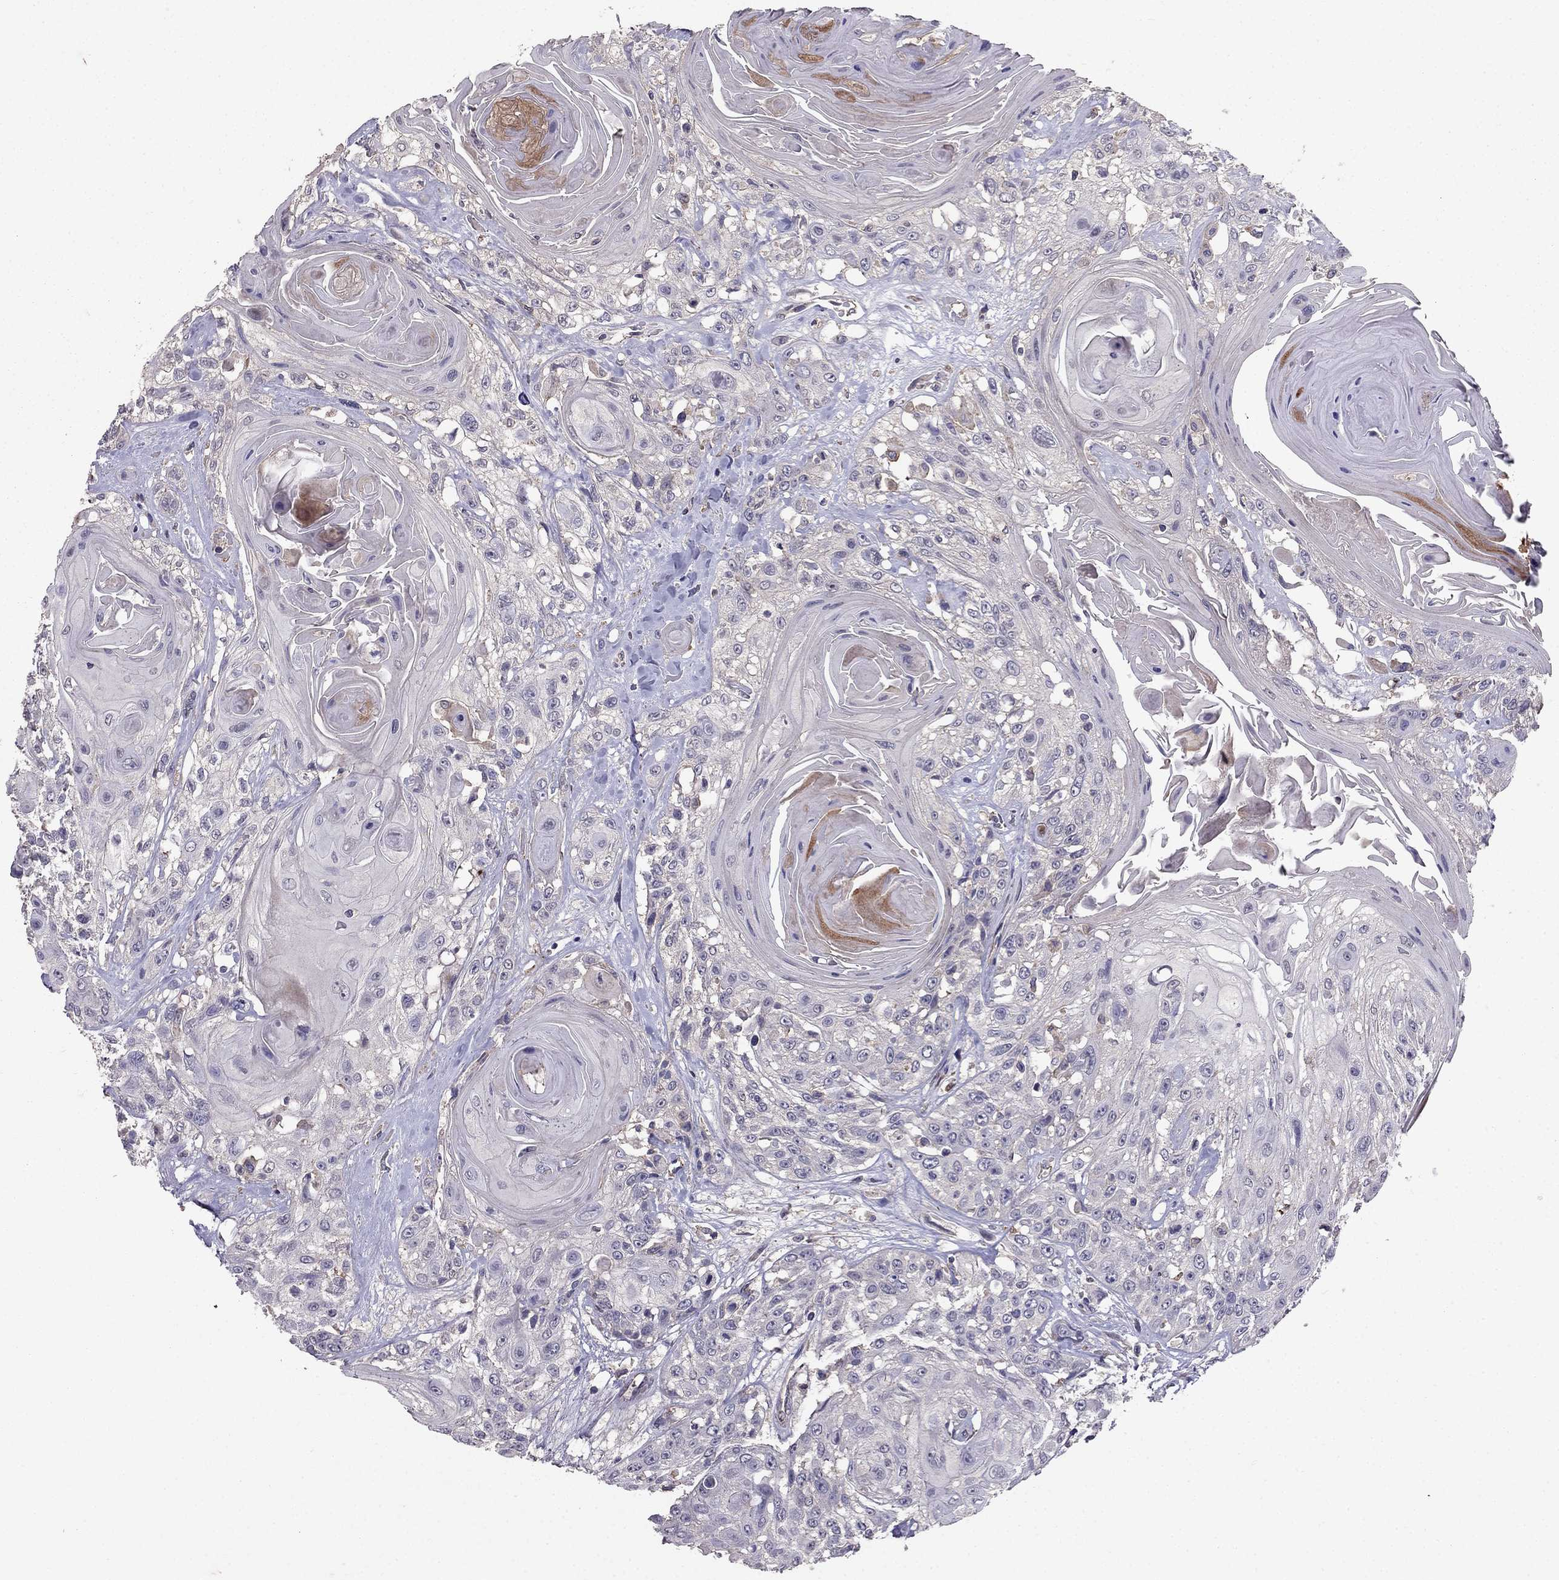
{"staining": {"intensity": "negative", "quantity": "none", "location": "none"}, "tissue": "head and neck cancer", "cell_type": "Tumor cells", "image_type": "cancer", "snomed": [{"axis": "morphology", "description": "Squamous cell carcinoma, NOS"}, {"axis": "topography", "description": "Head-Neck"}], "caption": "An image of human head and neck cancer is negative for staining in tumor cells.", "gene": "RASIP1", "patient": {"sex": "female", "age": 59}}